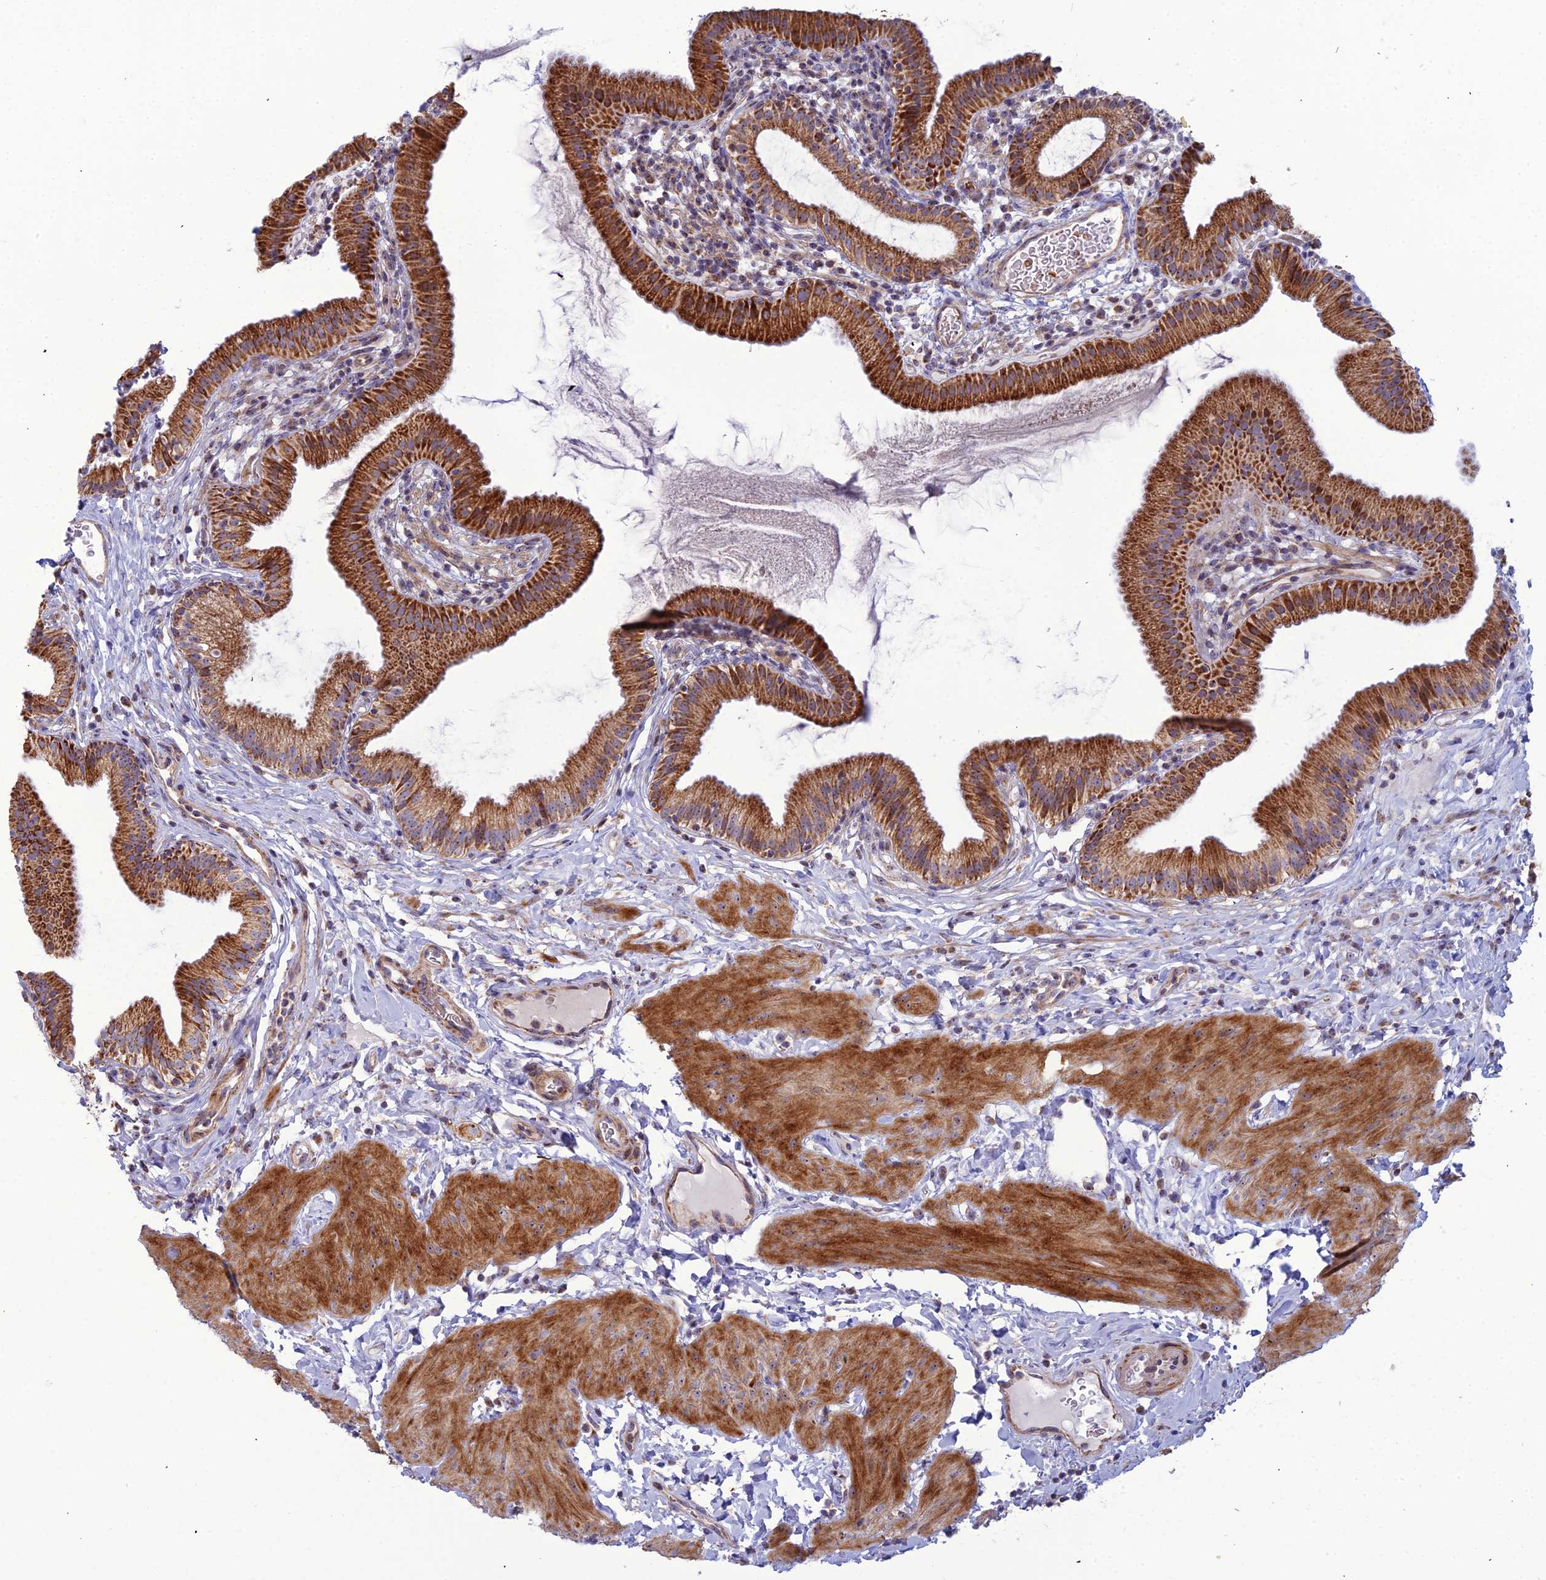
{"staining": {"intensity": "strong", "quantity": ">75%", "location": "cytoplasmic/membranous"}, "tissue": "gallbladder", "cell_type": "Glandular cells", "image_type": "normal", "snomed": [{"axis": "morphology", "description": "Normal tissue, NOS"}, {"axis": "topography", "description": "Gallbladder"}], "caption": "Immunohistochemical staining of normal gallbladder displays high levels of strong cytoplasmic/membranous staining in about >75% of glandular cells. (IHC, brightfield microscopy, high magnification).", "gene": "SLC35F4", "patient": {"sex": "female", "age": 46}}